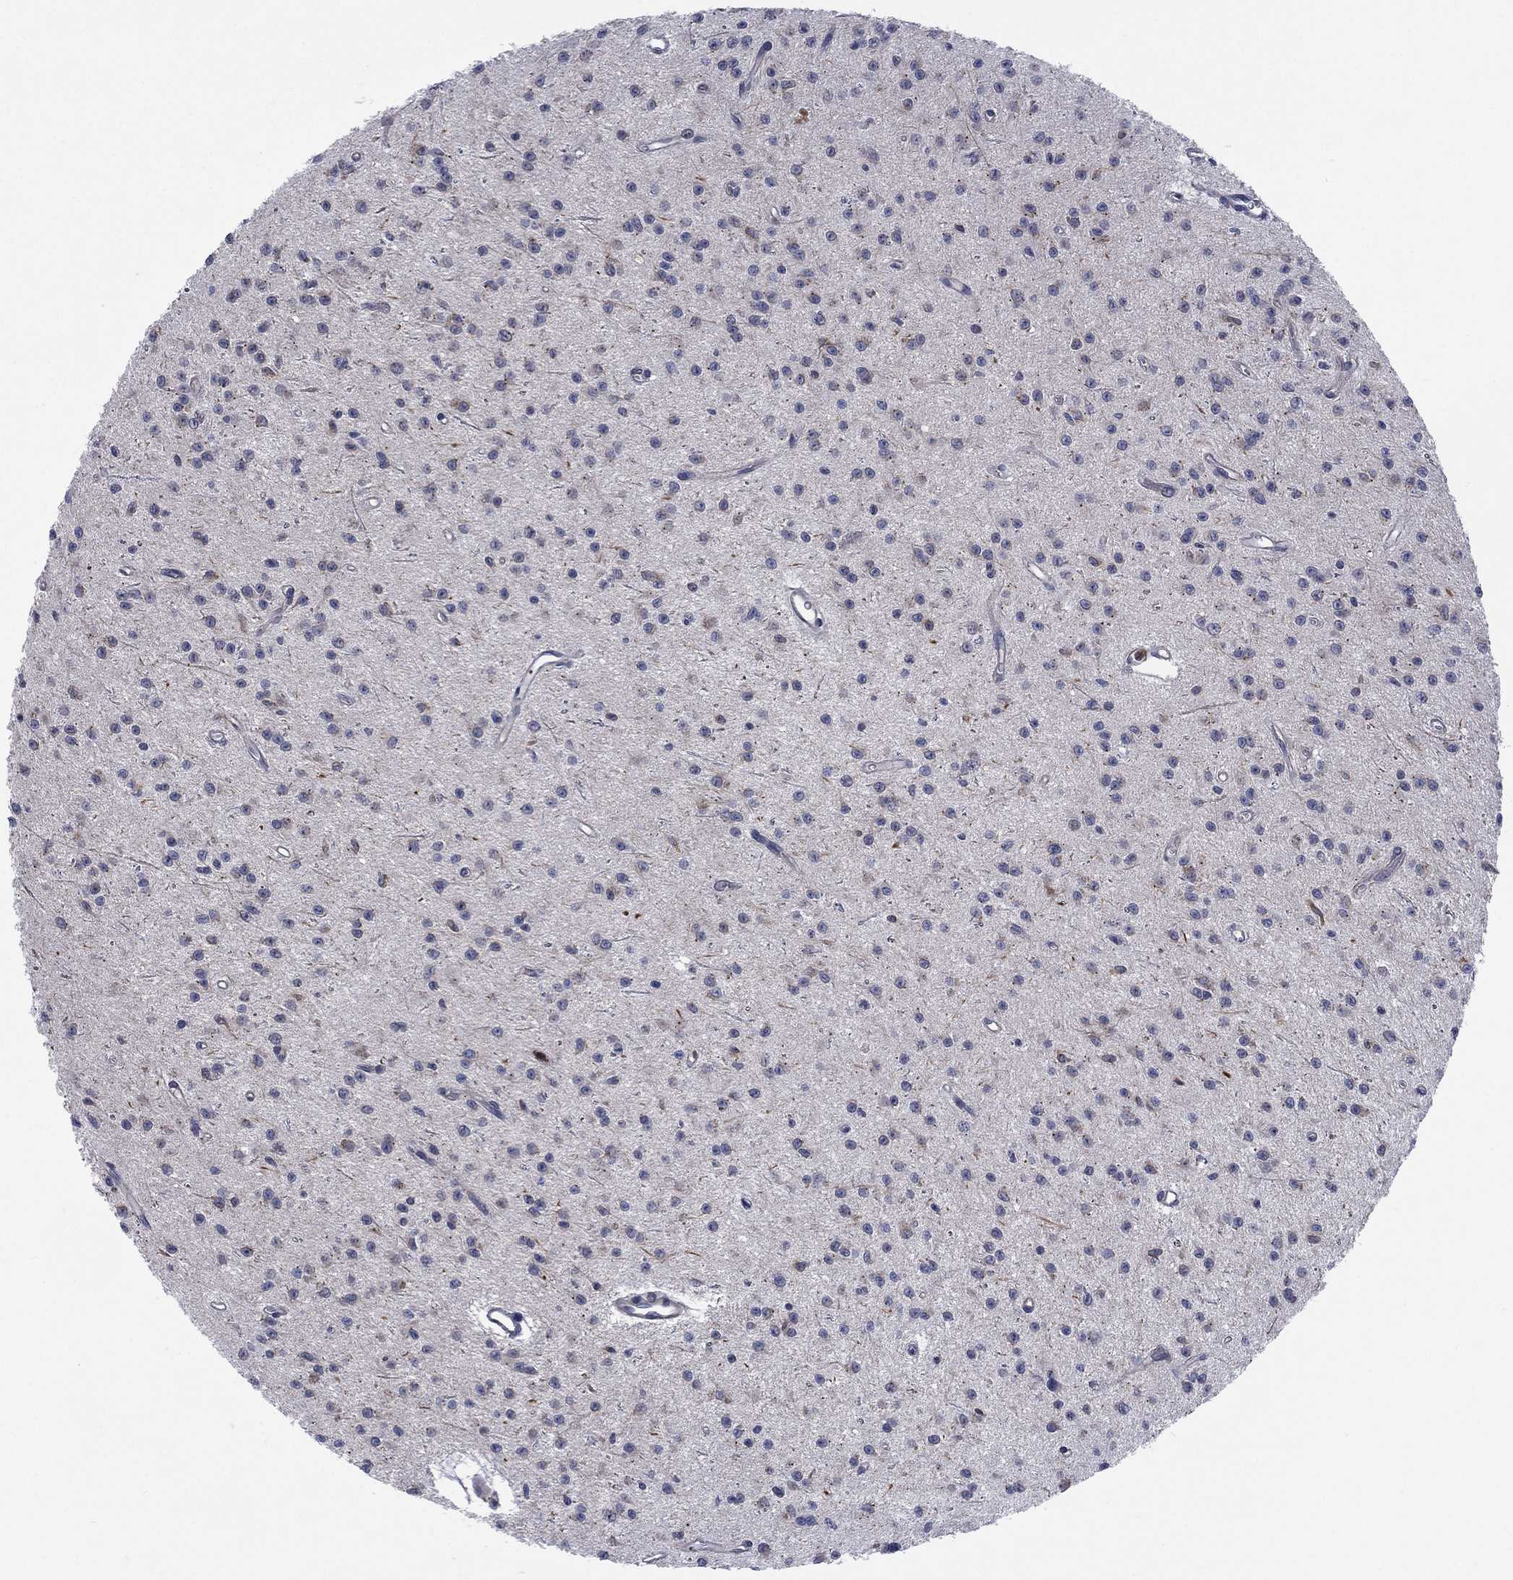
{"staining": {"intensity": "negative", "quantity": "none", "location": "none"}, "tissue": "glioma", "cell_type": "Tumor cells", "image_type": "cancer", "snomed": [{"axis": "morphology", "description": "Glioma, malignant, Low grade"}, {"axis": "topography", "description": "Brain"}], "caption": "This is a micrograph of IHC staining of glioma, which shows no staining in tumor cells.", "gene": "CCDC159", "patient": {"sex": "female", "age": 45}}